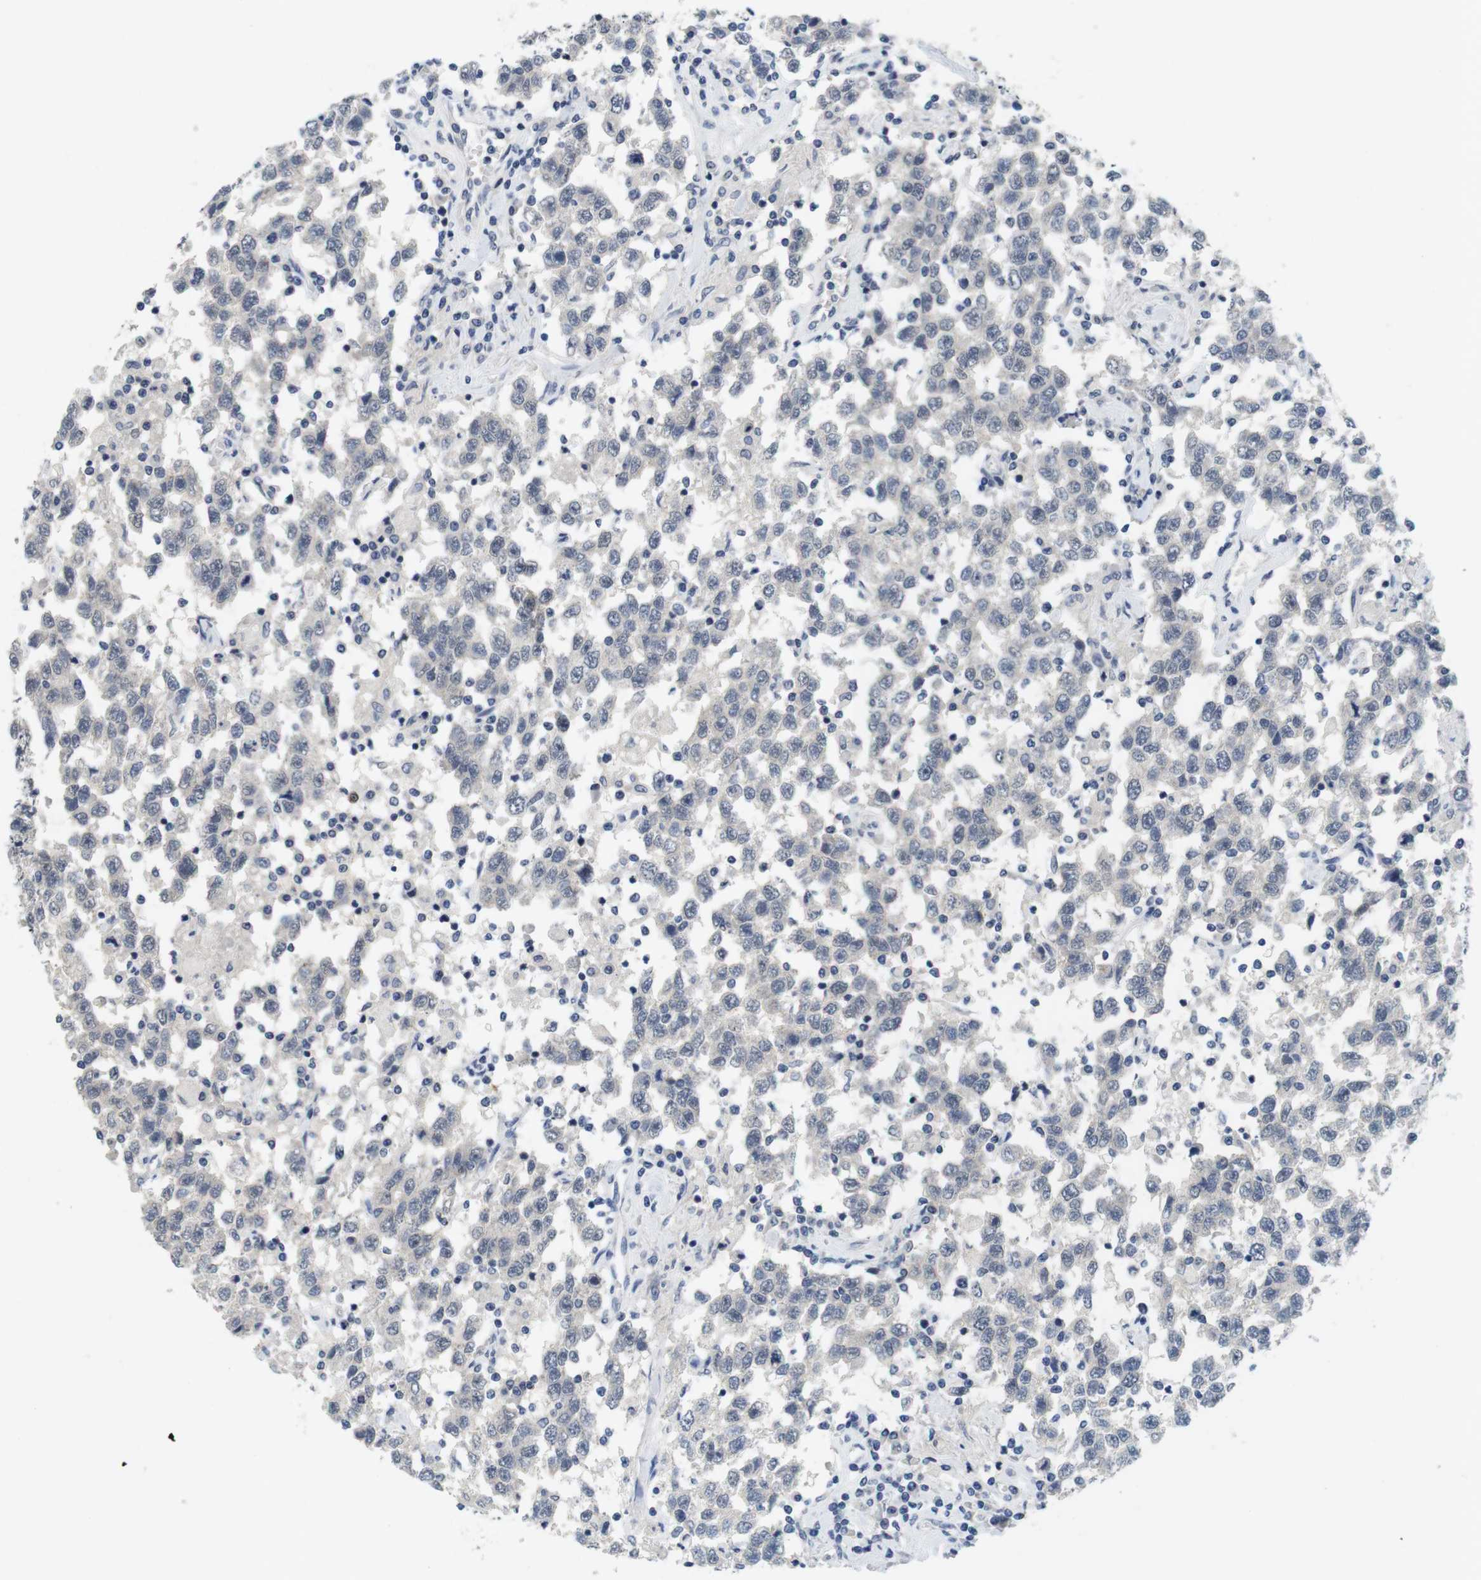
{"staining": {"intensity": "negative", "quantity": "none", "location": "none"}, "tissue": "testis cancer", "cell_type": "Tumor cells", "image_type": "cancer", "snomed": [{"axis": "morphology", "description": "Seminoma, NOS"}, {"axis": "topography", "description": "Testis"}], "caption": "High magnification brightfield microscopy of seminoma (testis) stained with DAB (3,3'-diaminobenzidine) (brown) and counterstained with hematoxylin (blue): tumor cells show no significant staining. (DAB IHC with hematoxylin counter stain).", "gene": "SKP2", "patient": {"sex": "male", "age": 41}}